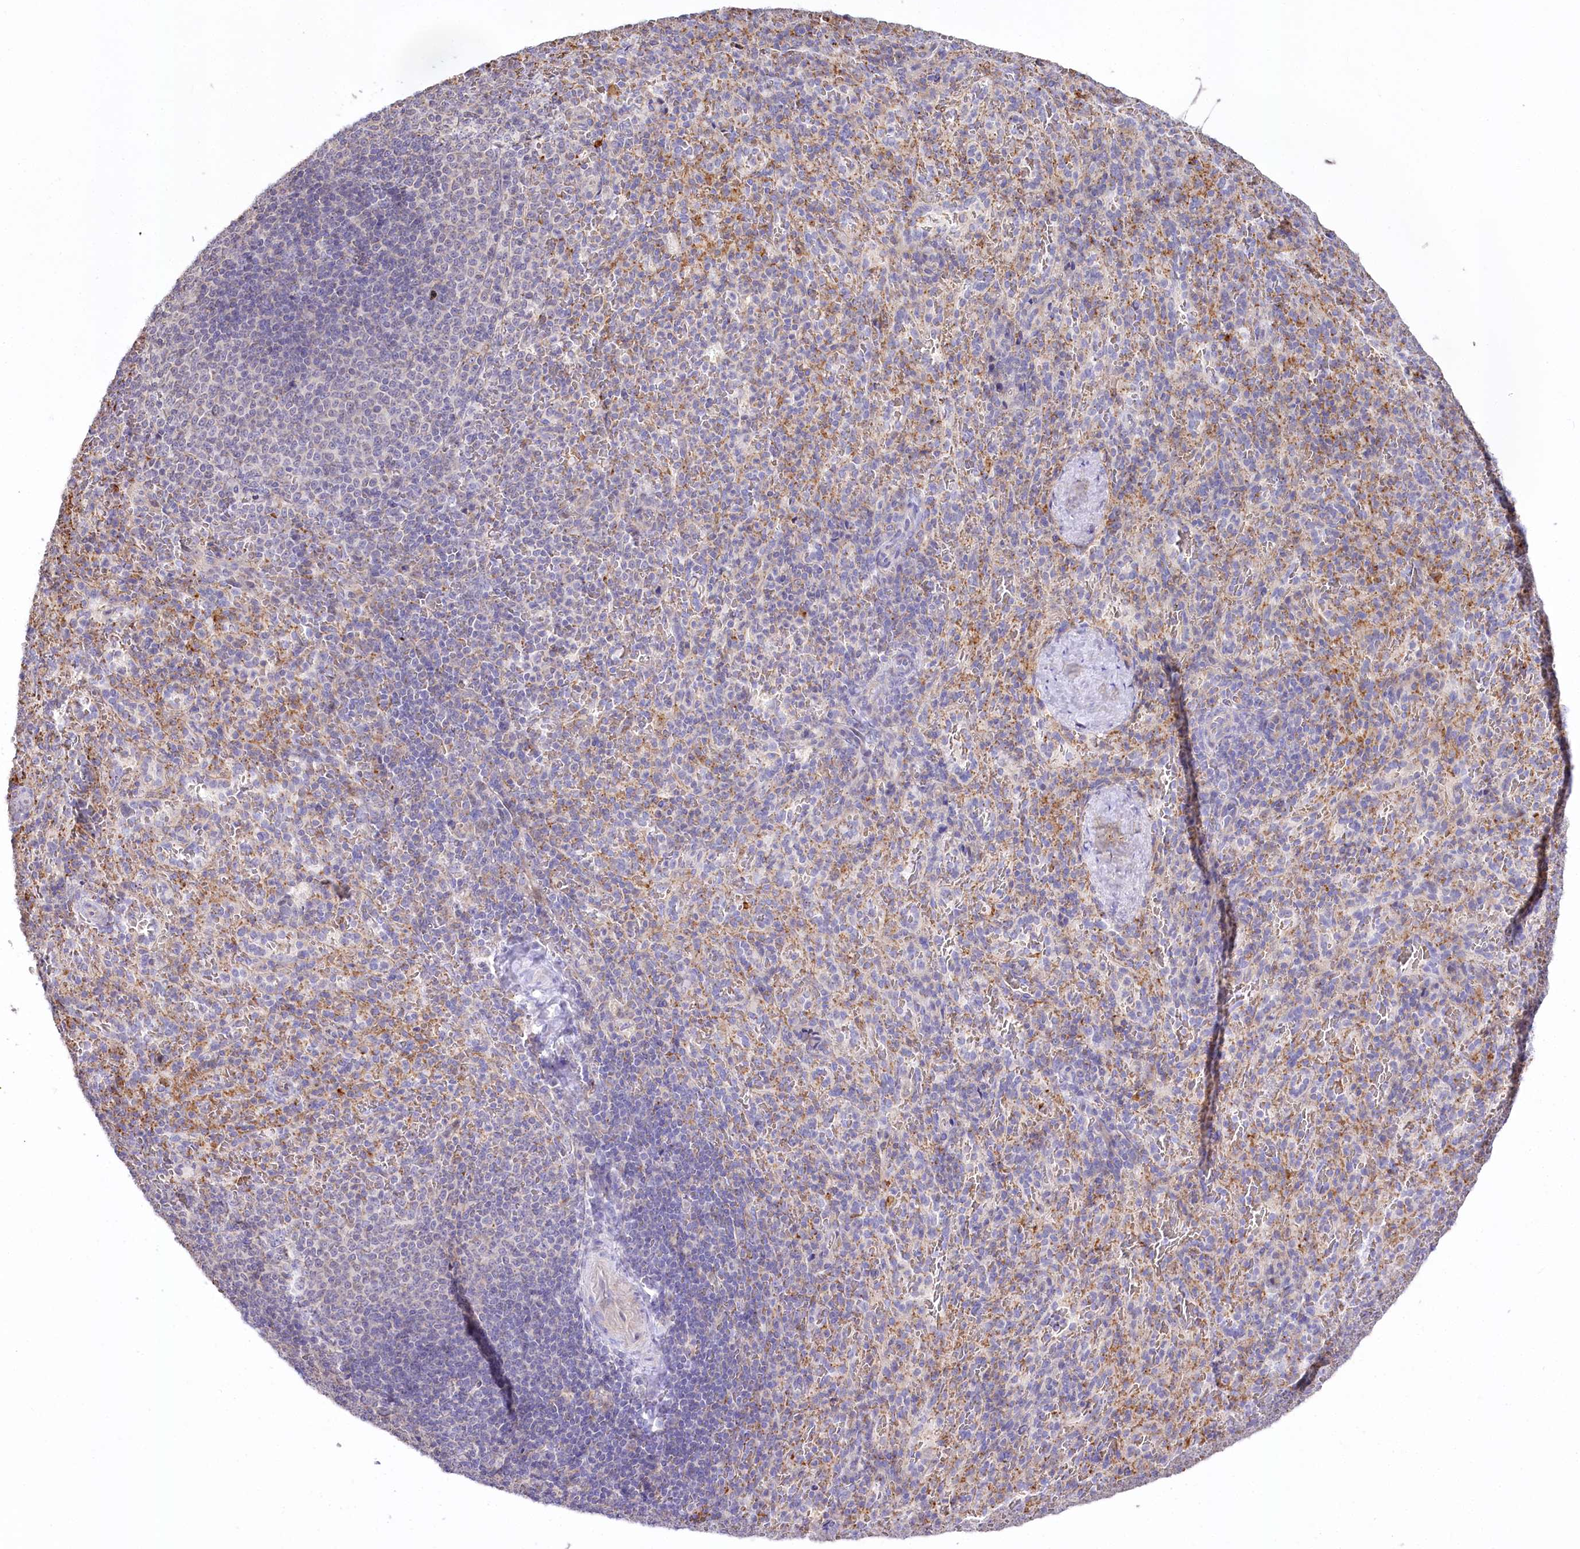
{"staining": {"intensity": "negative", "quantity": "none", "location": "none"}, "tissue": "spleen", "cell_type": "Cells in red pulp", "image_type": "normal", "snomed": [{"axis": "morphology", "description": "Normal tissue, NOS"}, {"axis": "topography", "description": "Spleen"}], "caption": "Protein analysis of normal spleen displays no significant positivity in cells in red pulp.", "gene": "SLC6A11", "patient": {"sex": "female", "age": 21}}